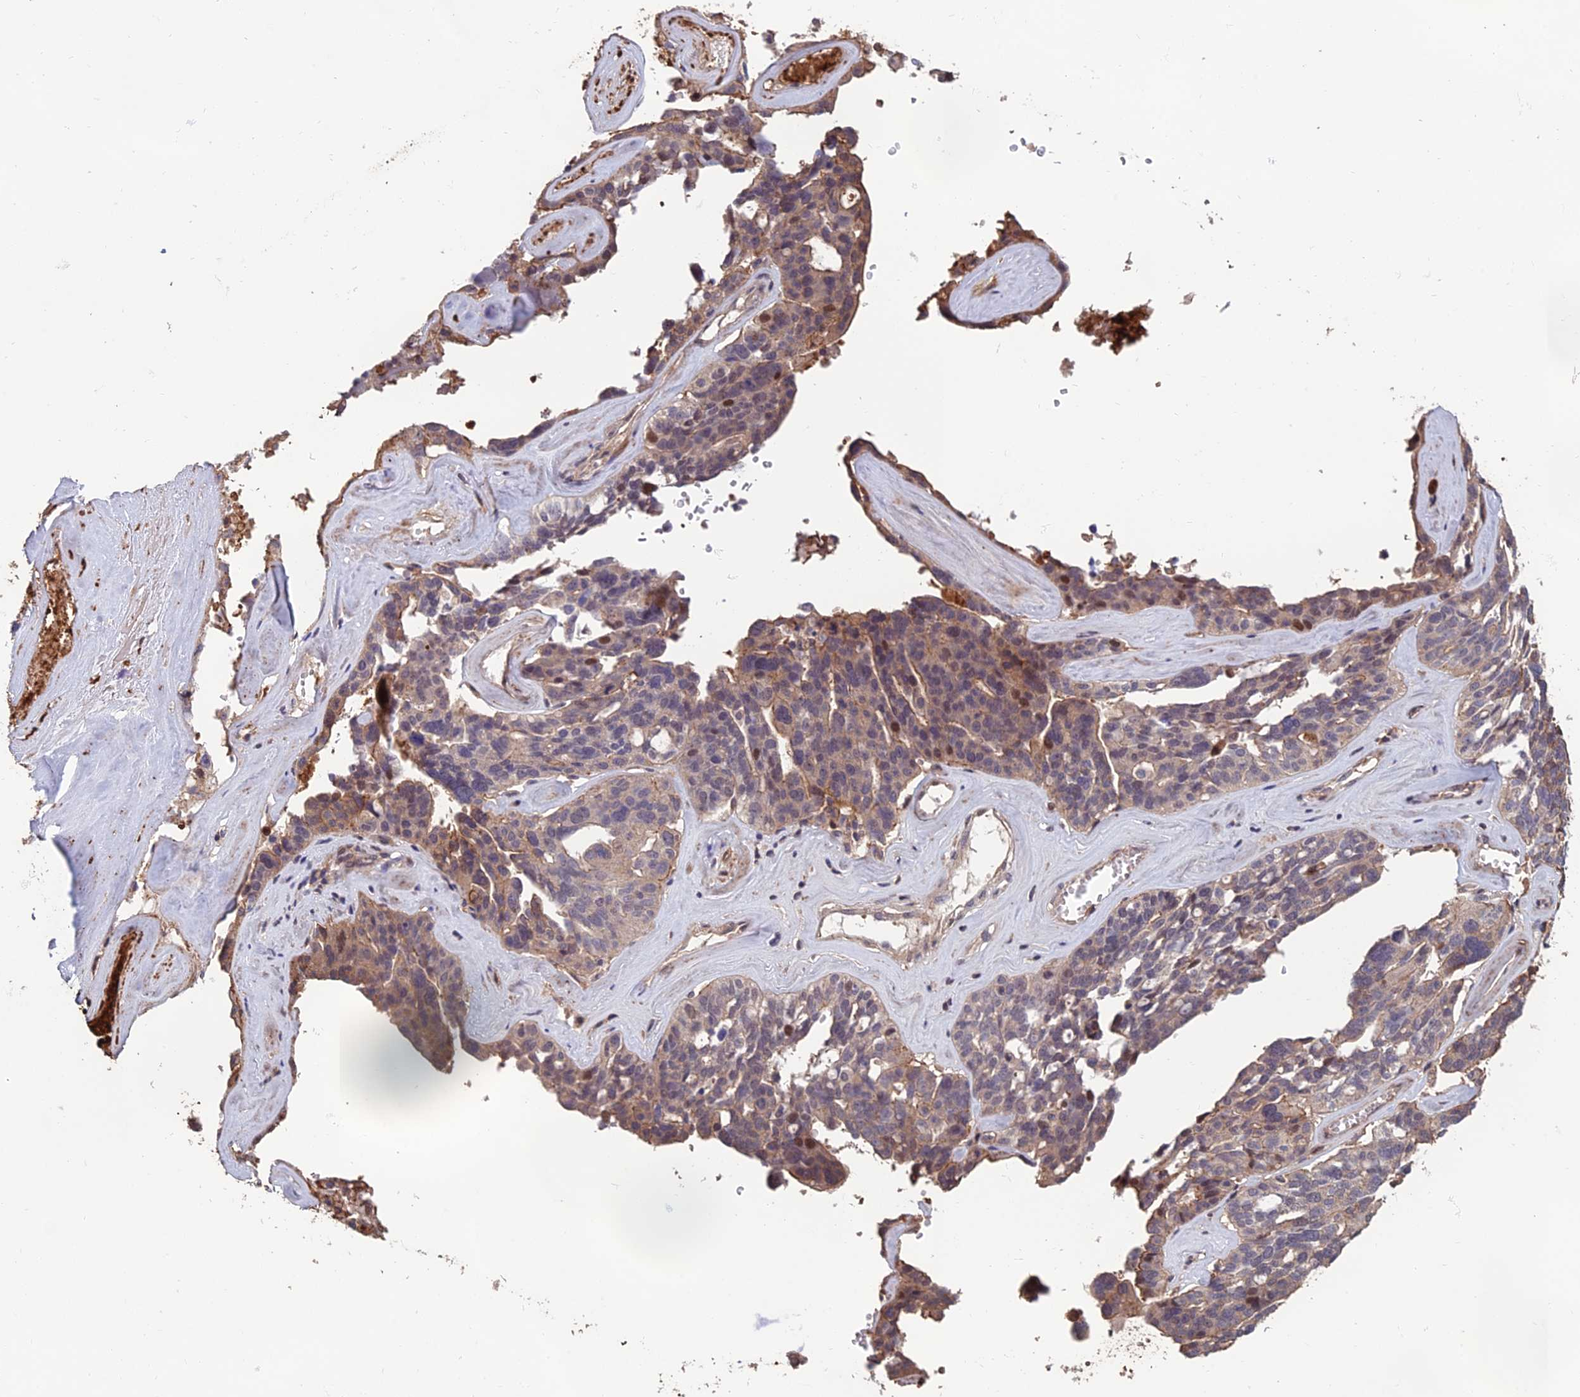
{"staining": {"intensity": "moderate", "quantity": "<25%", "location": "nuclear"}, "tissue": "ovarian cancer", "cell_type": "Tumor cells", "image_type": "cancer", "snomed": [{"axis": "morphology", "description": "Cystadenocarcinoma, serous, NOS"}, {"axis": "topography", "description": "Ovary"}], "caption": "Immunohistochemical staining of ovarian serous cystadenocarcinoma shows low levels of moderate nuclear staining in about <25% of tumor cells.", "gene": "CCDC183", "patient": {"sex": "female", "age": 59}}